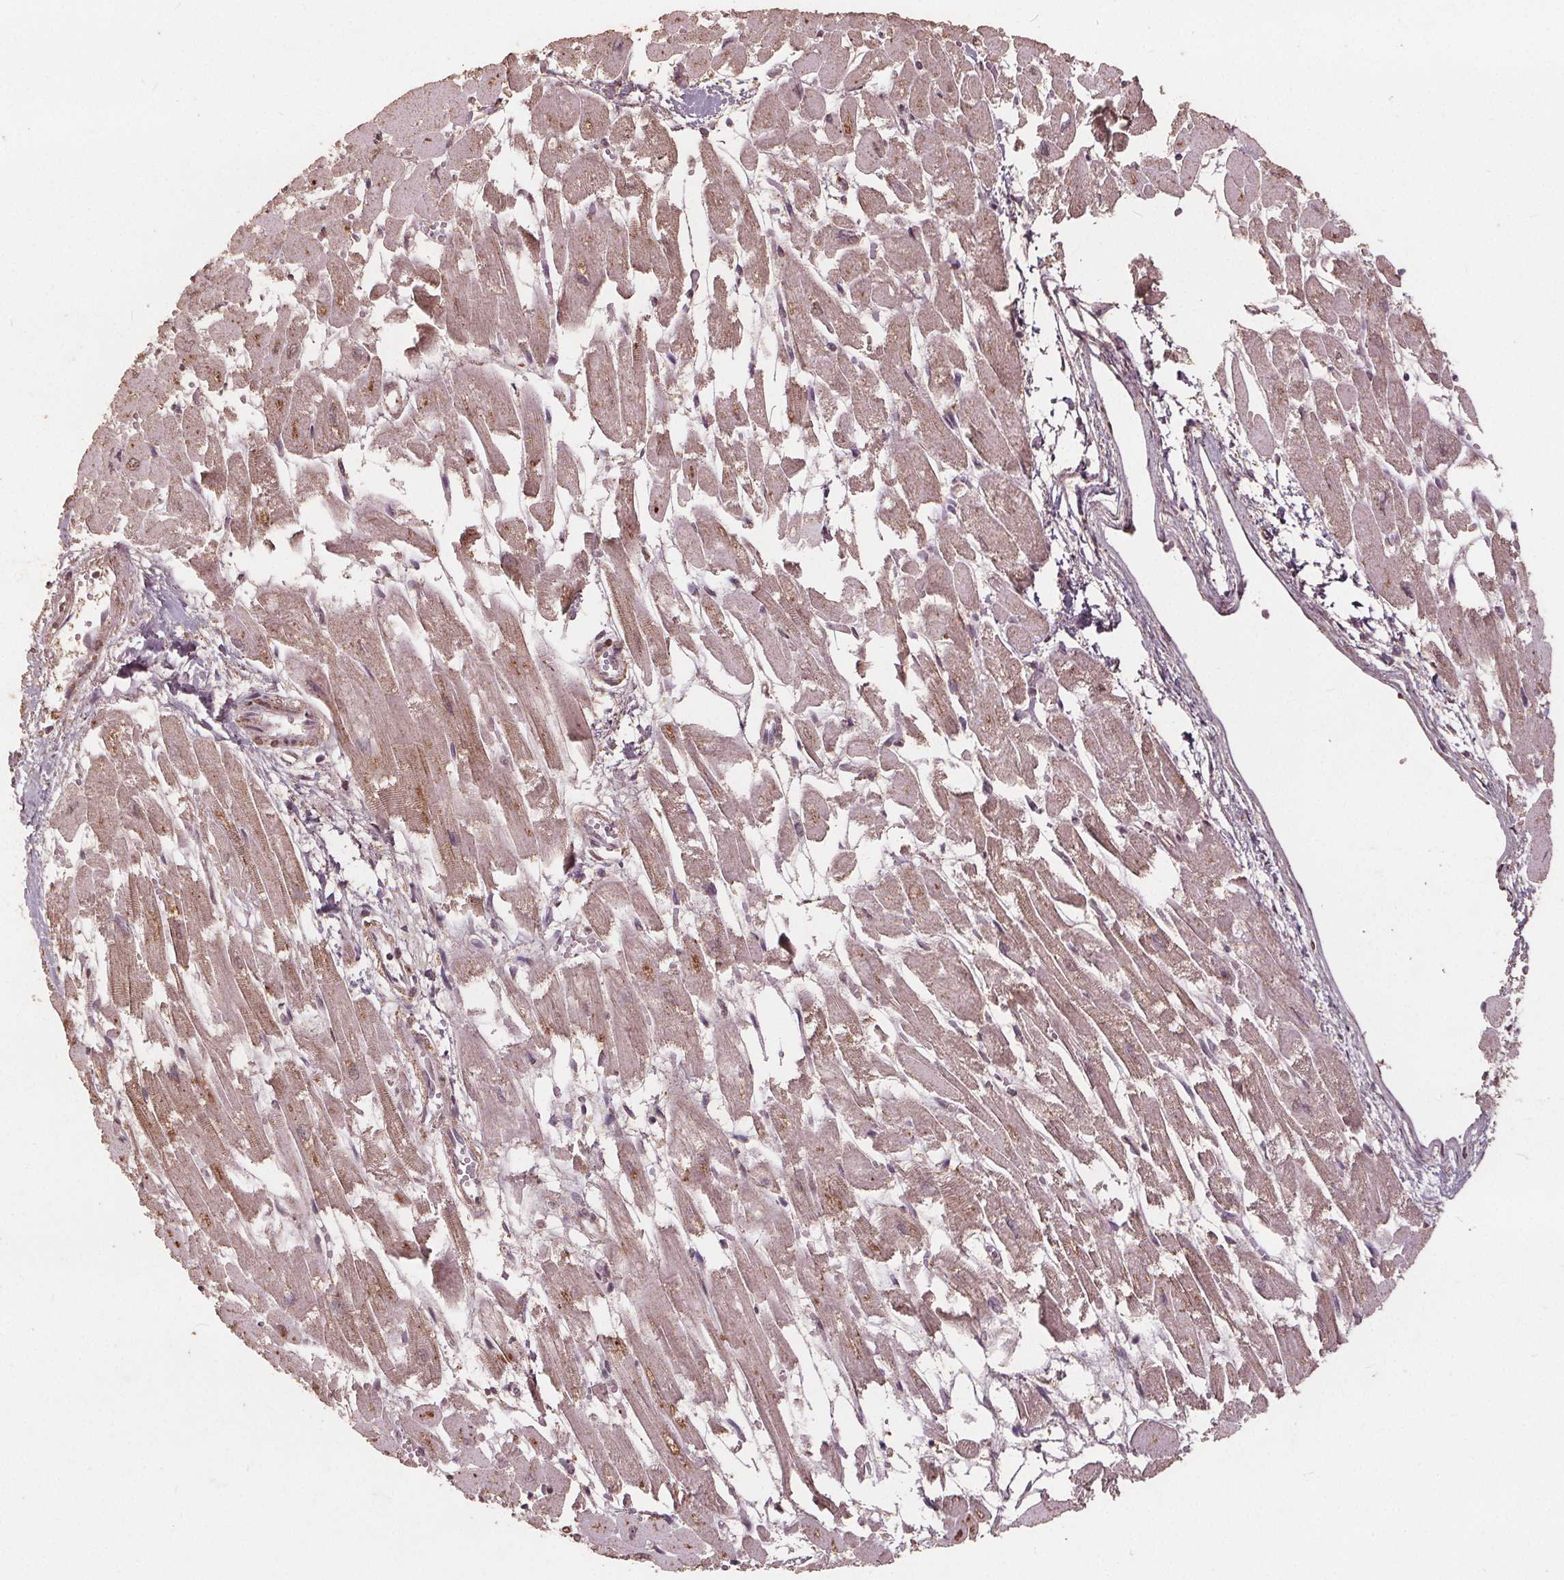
{"staining": {"intensity": "weak", "quantity": "<25%", "location": "nuclear"}, "tissue": "heart muscle", "cell_type": "Cardiomyocytes", "image_type": "normal", "snomed": [{"axis": "morphology", "description": "Normal tissue, NOS"}, {"axis": "topography", "description": "Heart"}], "caption": "This histopathology image is of unremarkable heart muscle stained with IHC to label a protein in brown with the nuclei are counter-stained blue. There is no staining in cardiomyocytes. The staining was performed using DAB to visualize the protein expression in brown, while the nuclei were stained in blue with hematoxylin (Magnification: 20x).", "gene": "DSG3", "patient": {"sex": "female", "age": 52}}